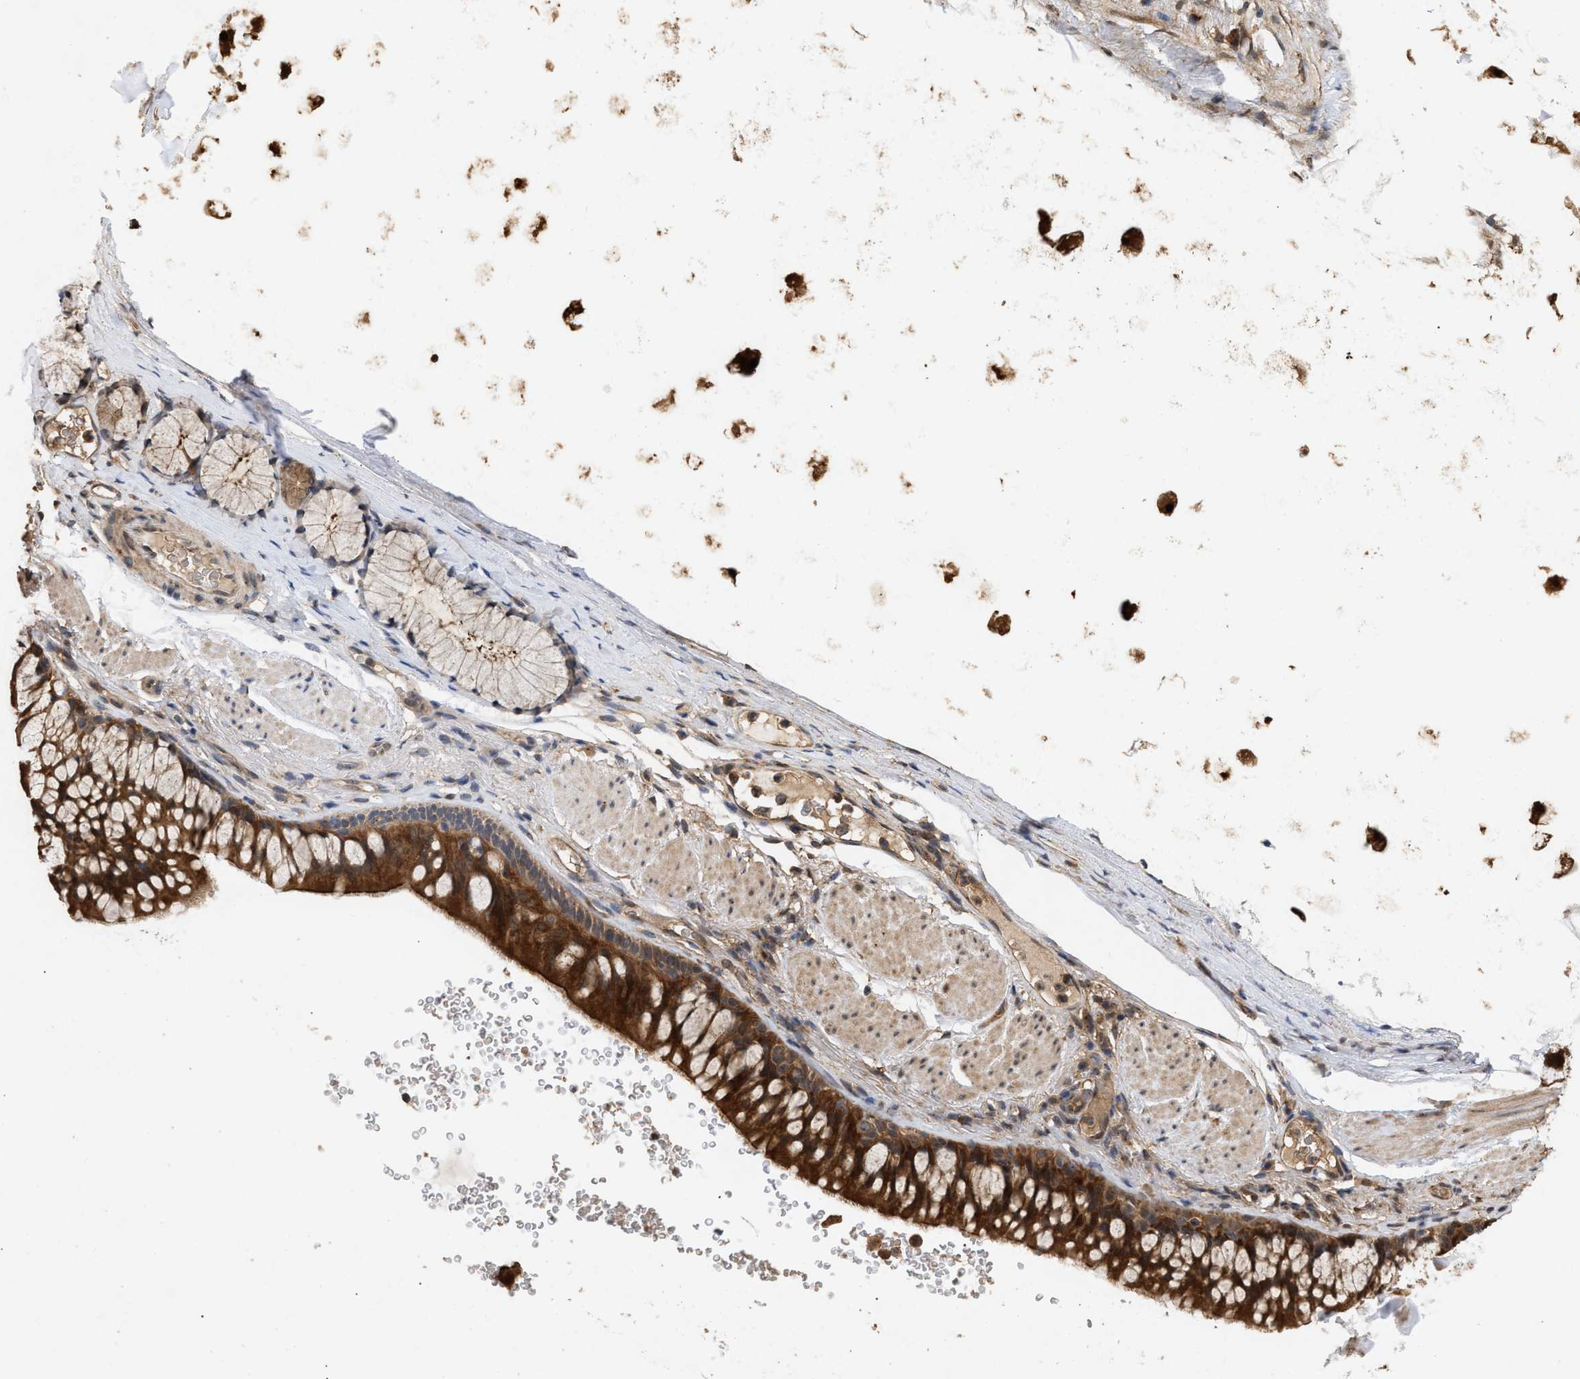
{"staining": {"intensity": "strong", "quantity": ">75%", "location": "cytoplasmic/membranous,nuclear"}, "tissue": "bronchus", "cell_type": "Respiratory epithelial cells", "image_type": "normal", "snomed": [{"axis": "morphology", "description": "Normal tissue, NOS"}, {"axis": "topography", "description": "Cartilage tissue"}, {"axis": "topography", "description": "Bronchus"}], "caption": "A high-resolution photomicrograph shows IHC staining of unremarkable bronchus, which exhibits strong cytoplasmic/membranous,nuclear positivity in about >75% of respiratory epithelial cells. The staining is performed using DAB brown chromogen to label protein expression. The nuclei are counter-stained blue using hematoxylin.", "gene": "FITM1", "patient": {"sex": "female", "age": 53}}